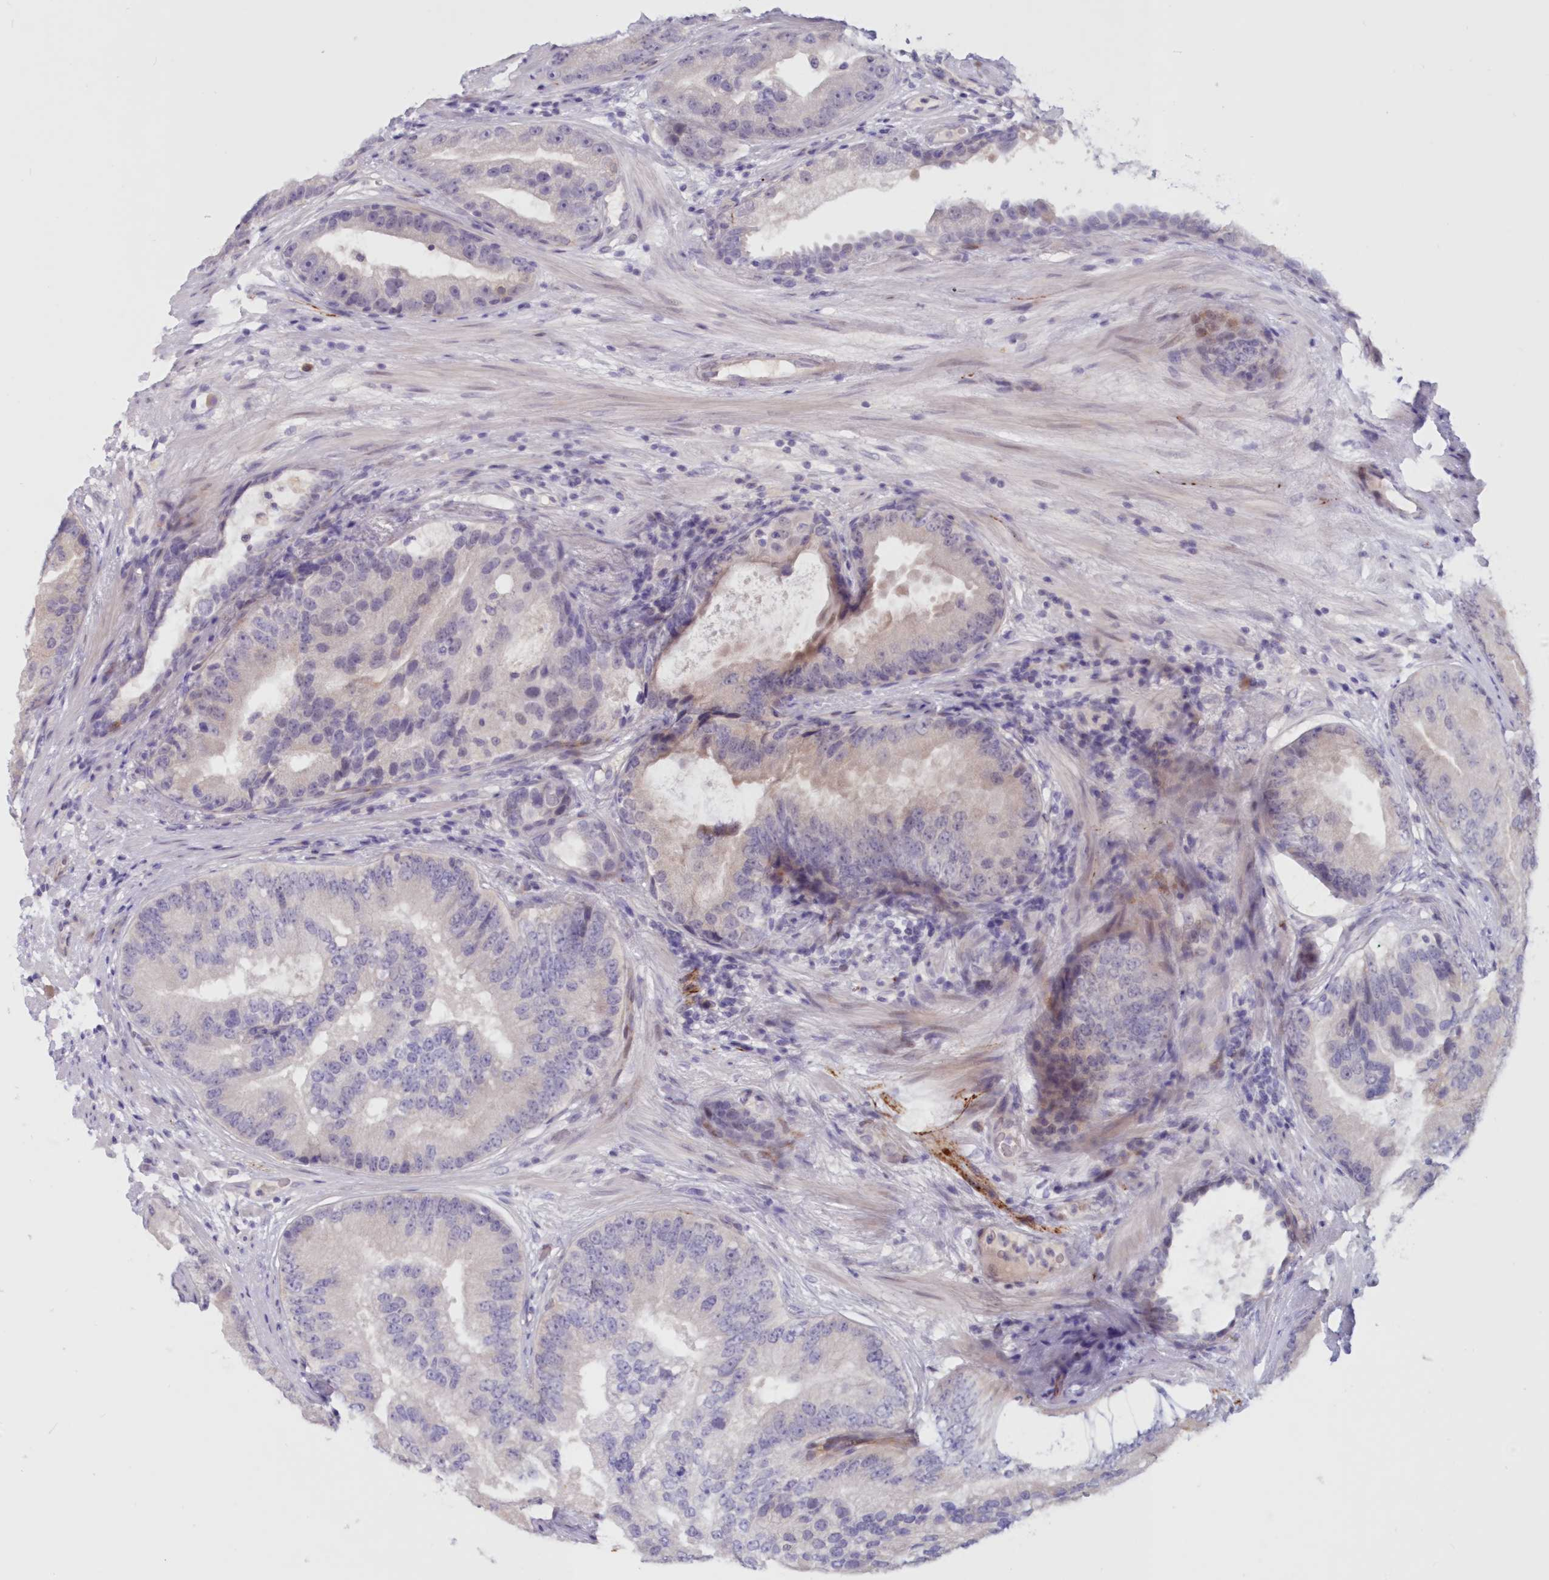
{"staining": {"intensity": "weak", "quantity": "<25%", "location": "cytoplasmic/membranous"}, "tissue": "prostate cancer", "cell_type": "Tumor cells", "image_type": "cancer", "snomed": [{"axis": "morphology", "description": "Adenocarcinoma, High grade"}, {"axis": "topography", "description": "Prostate"}], "caption": "Prostate cancer was stained to show a protein in brown. There is no significant staining in tumor cells.", "gene": "SNED1", "patient": {"sex": "male", "age": 70}}